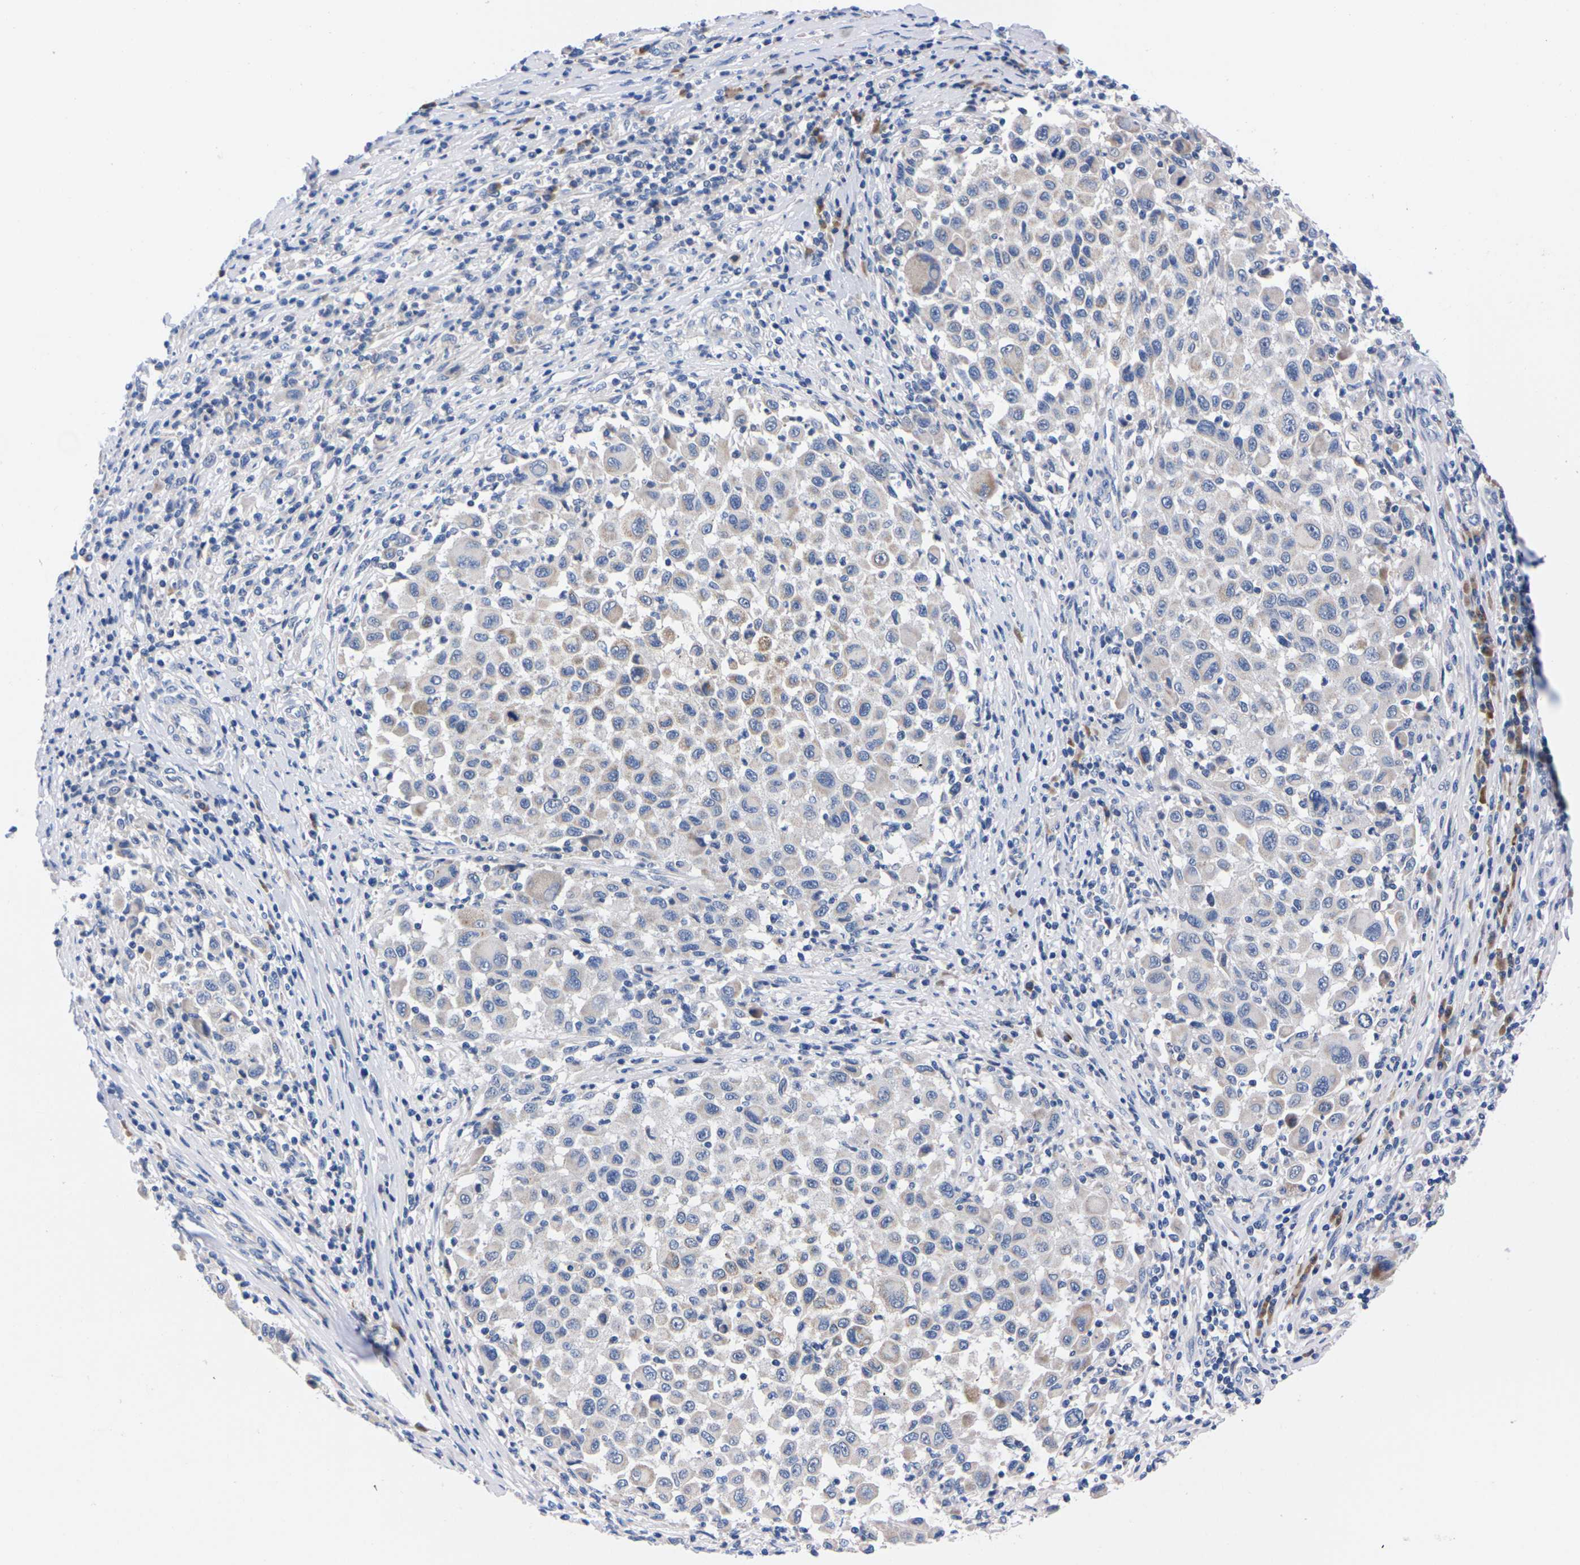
{"staining": {"intensity": "negative", "quantity": "none", "location": "none"}, "tissue": "melanoma", "cell_type": "Tumor cells", "image_type": "cancer", "snomed": [{"axis": "morphology", "description": "Malignant melanoma, Metastatic site"}, {"axis": "topography", "description": "Lymph node"}], "caption": "Tumor cells show no significant protein staining in melanoma. Nuclei are stained in blue.", "gene": "FAM210A", "patient": {"sex": "male", "age": 61}}